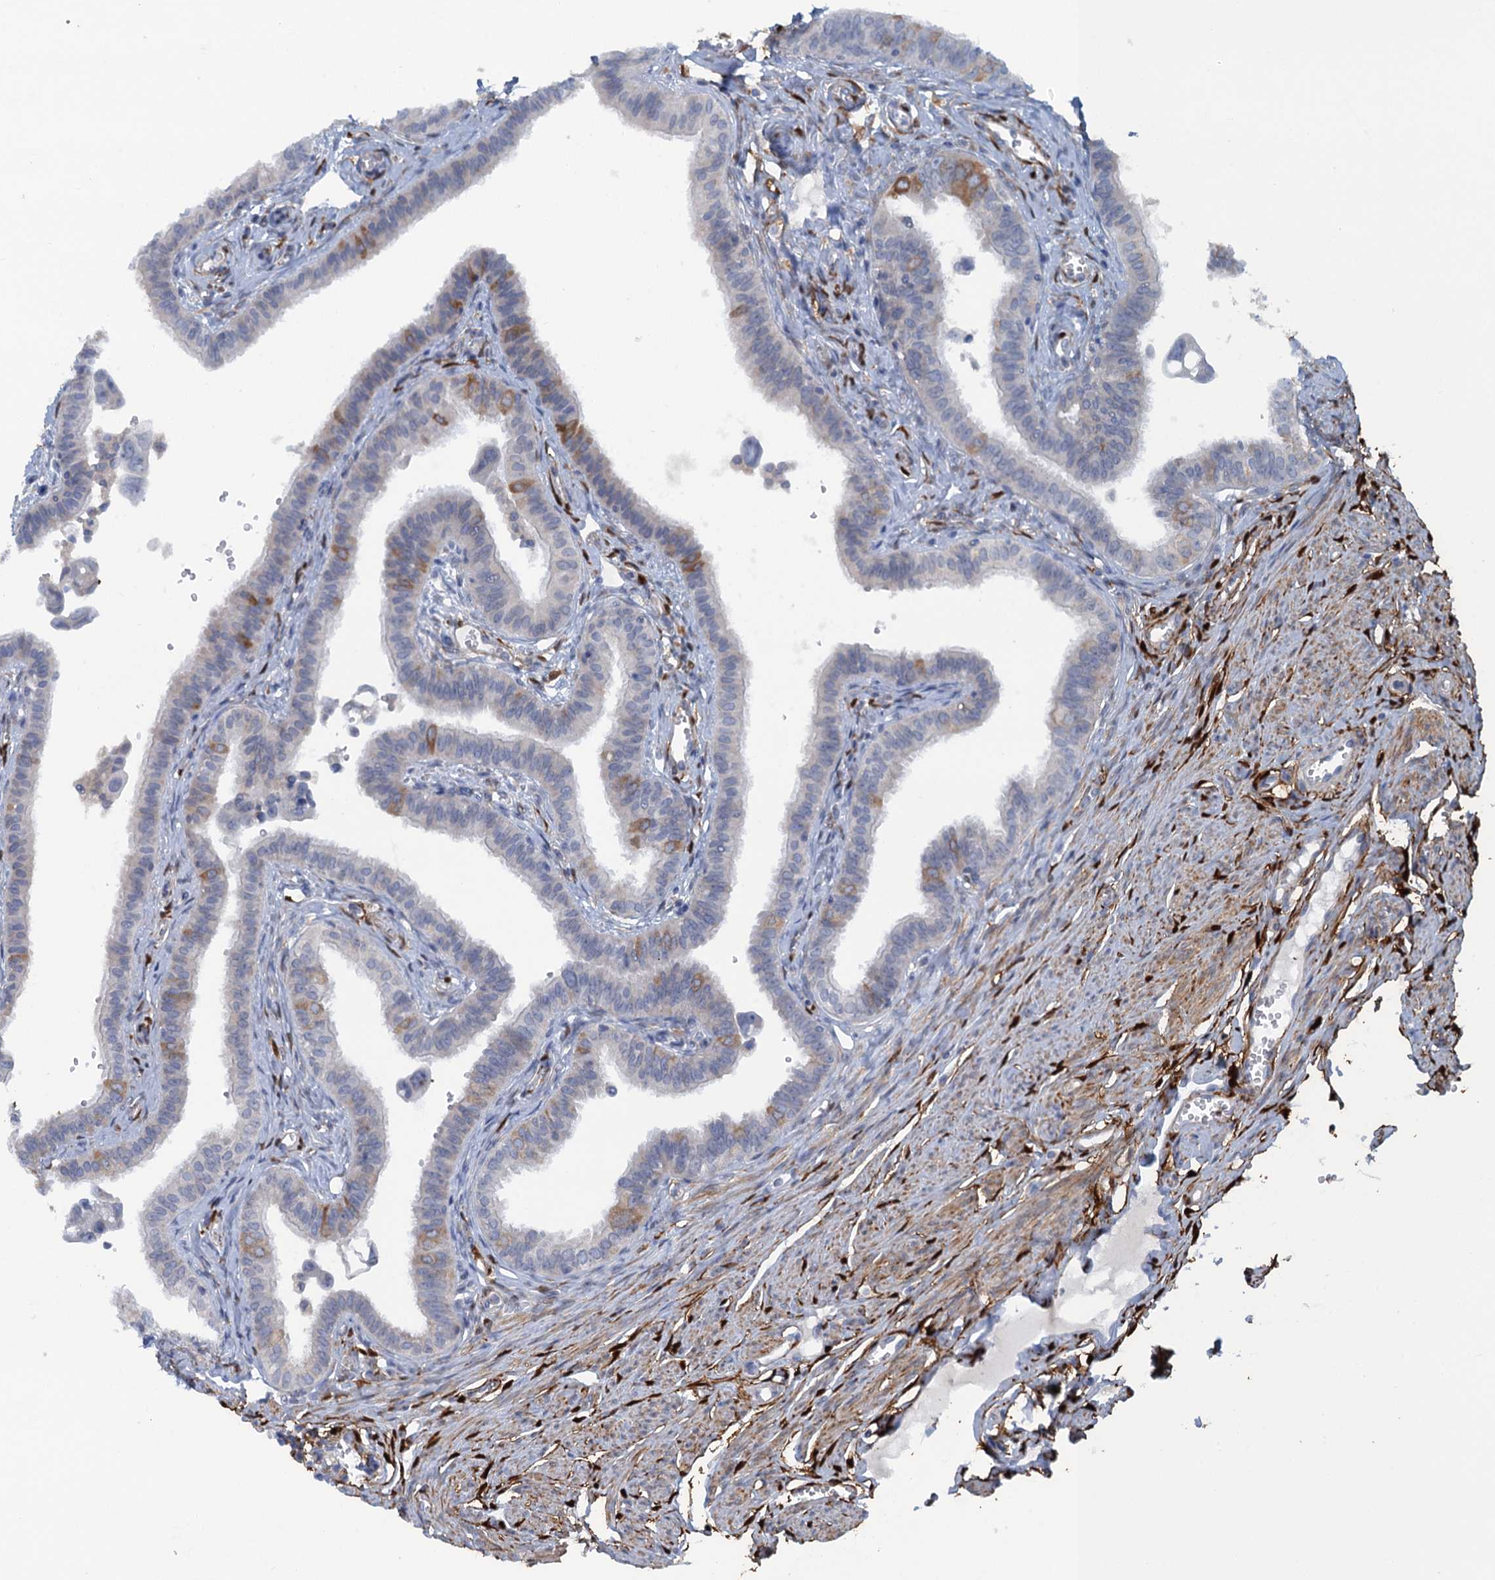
{"staining": {"intensity": "moderate", "quantity": "<25%", "location": "cytoplasmic/membranous"}, "tissue": "fallopian tube", "cell_type": "Glandular cells", "image_type": "normal", "snomed": [{"axis": "morphology", "description": "Normal tissue, NOS"}, {"axis": "morphology", "description": "Carcinoma, NOS"}, {"axis": "topography", "description": "Fallopian tube"}, {"axis": "topography", "description": "Ovary"}], "caption": "IHC (DAB) staining of benign fallopian tube exhibits moderate cytoplasmic/membranous protein expression in approximately <25% of glandular cells.", "gene": "POGLUT3", "patient": {"sex": "female", "age": 59}}